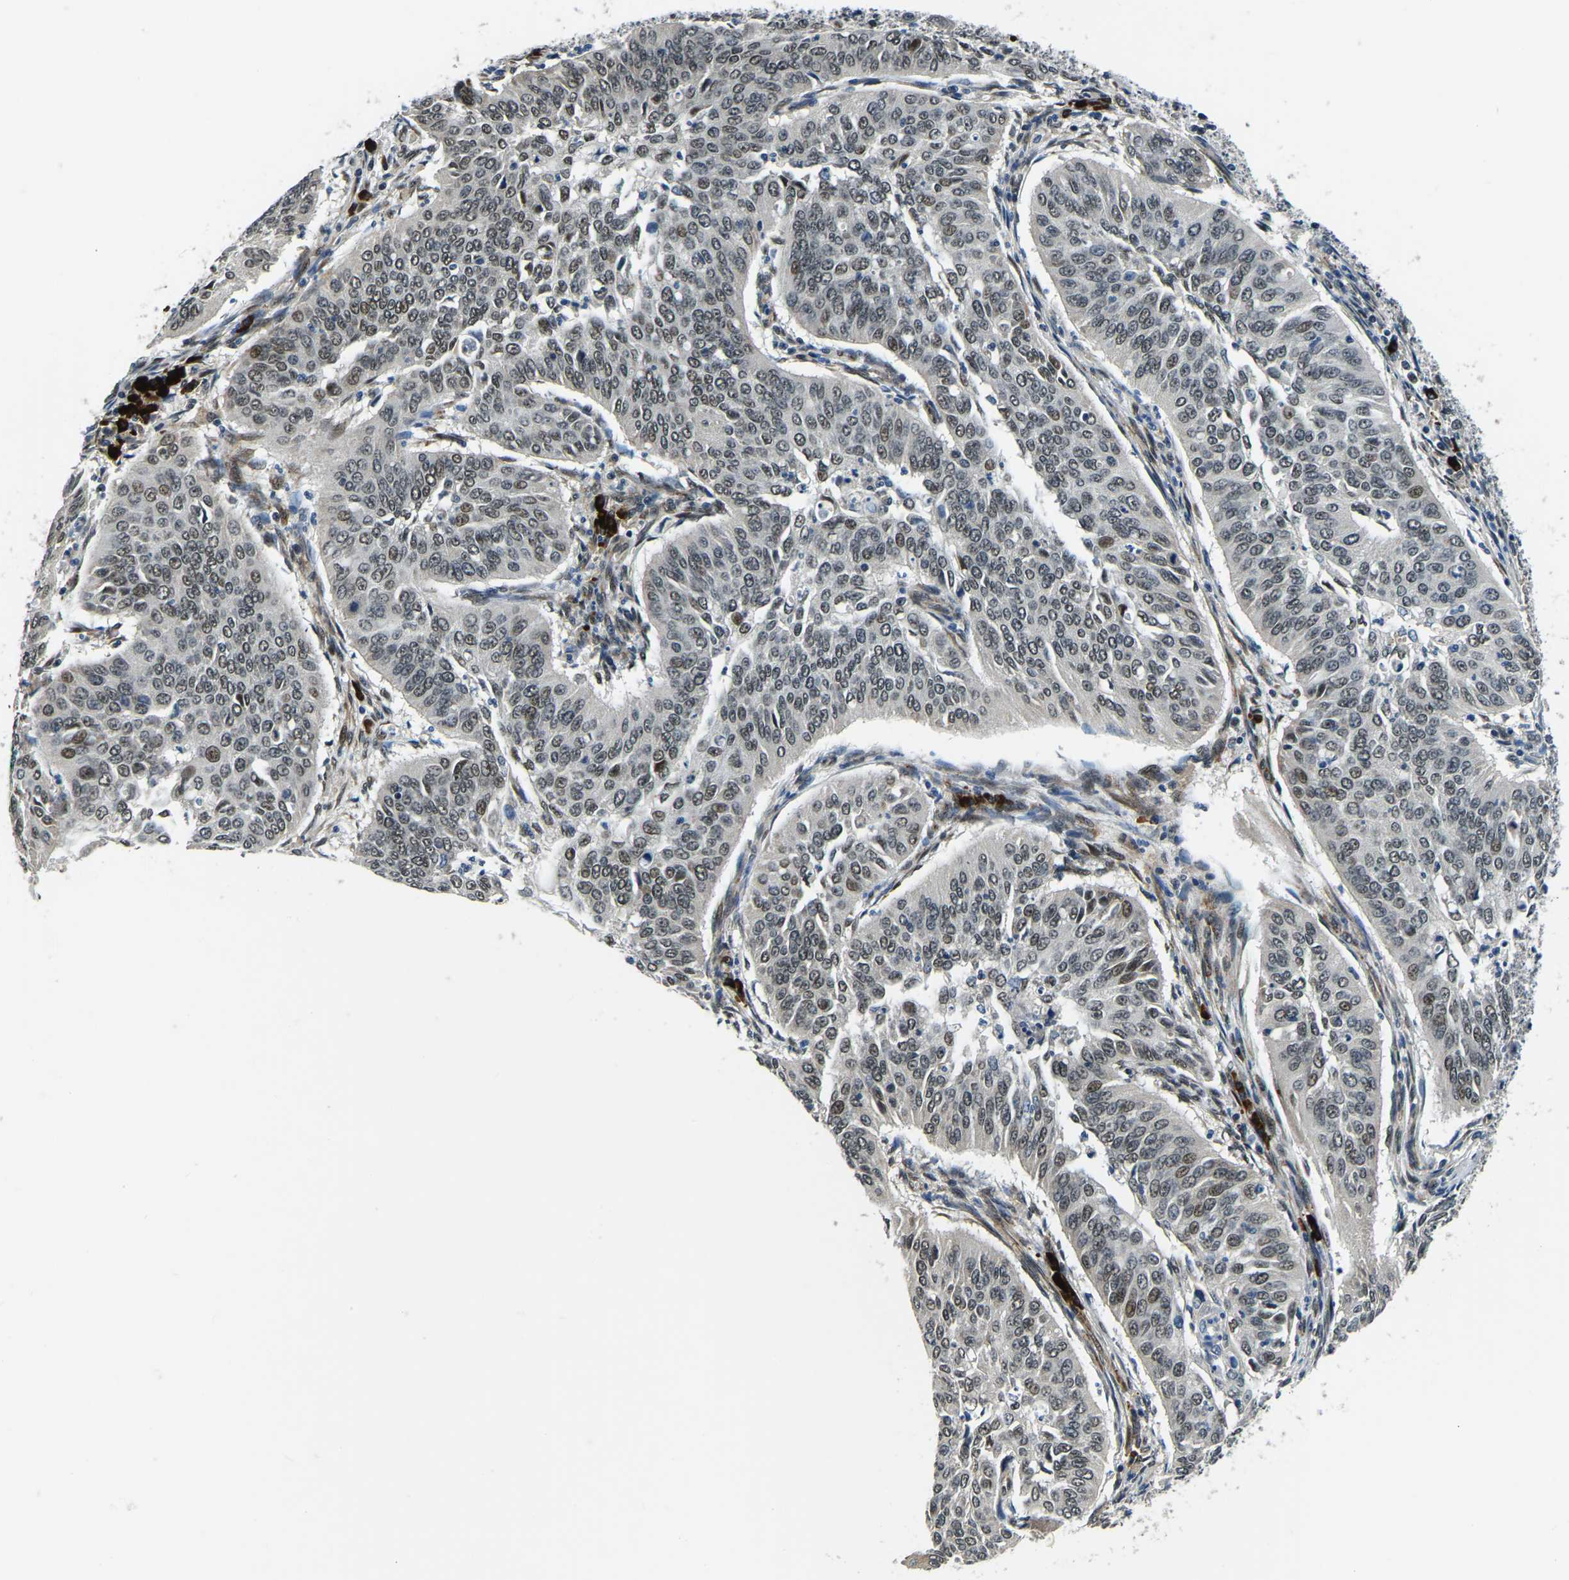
{"staining": {"intensity": "moderate", "quantity": "25%-75%", "location": "nuclear"}, "tissue": "cervical cancer", "cell_type": "Tumor cells", "image_type": "cancer", "snomed": [{"axis": "morphology", "description": "Normal tissue, NOS"}, {"axis": "morphology", "description": "Squamous cell carcinoma, NOS"}, {"axis": "topography", "description": "Cervix"}], "caption": "Immunohistochemistry of human cervical cancer (squamous cell carcinoma) exhibits medium levels of moderate nuclear staining in about 25%-75% of tumor cells.", "gene": "ING2", "patient": {"sex": "female", "age": 39}}